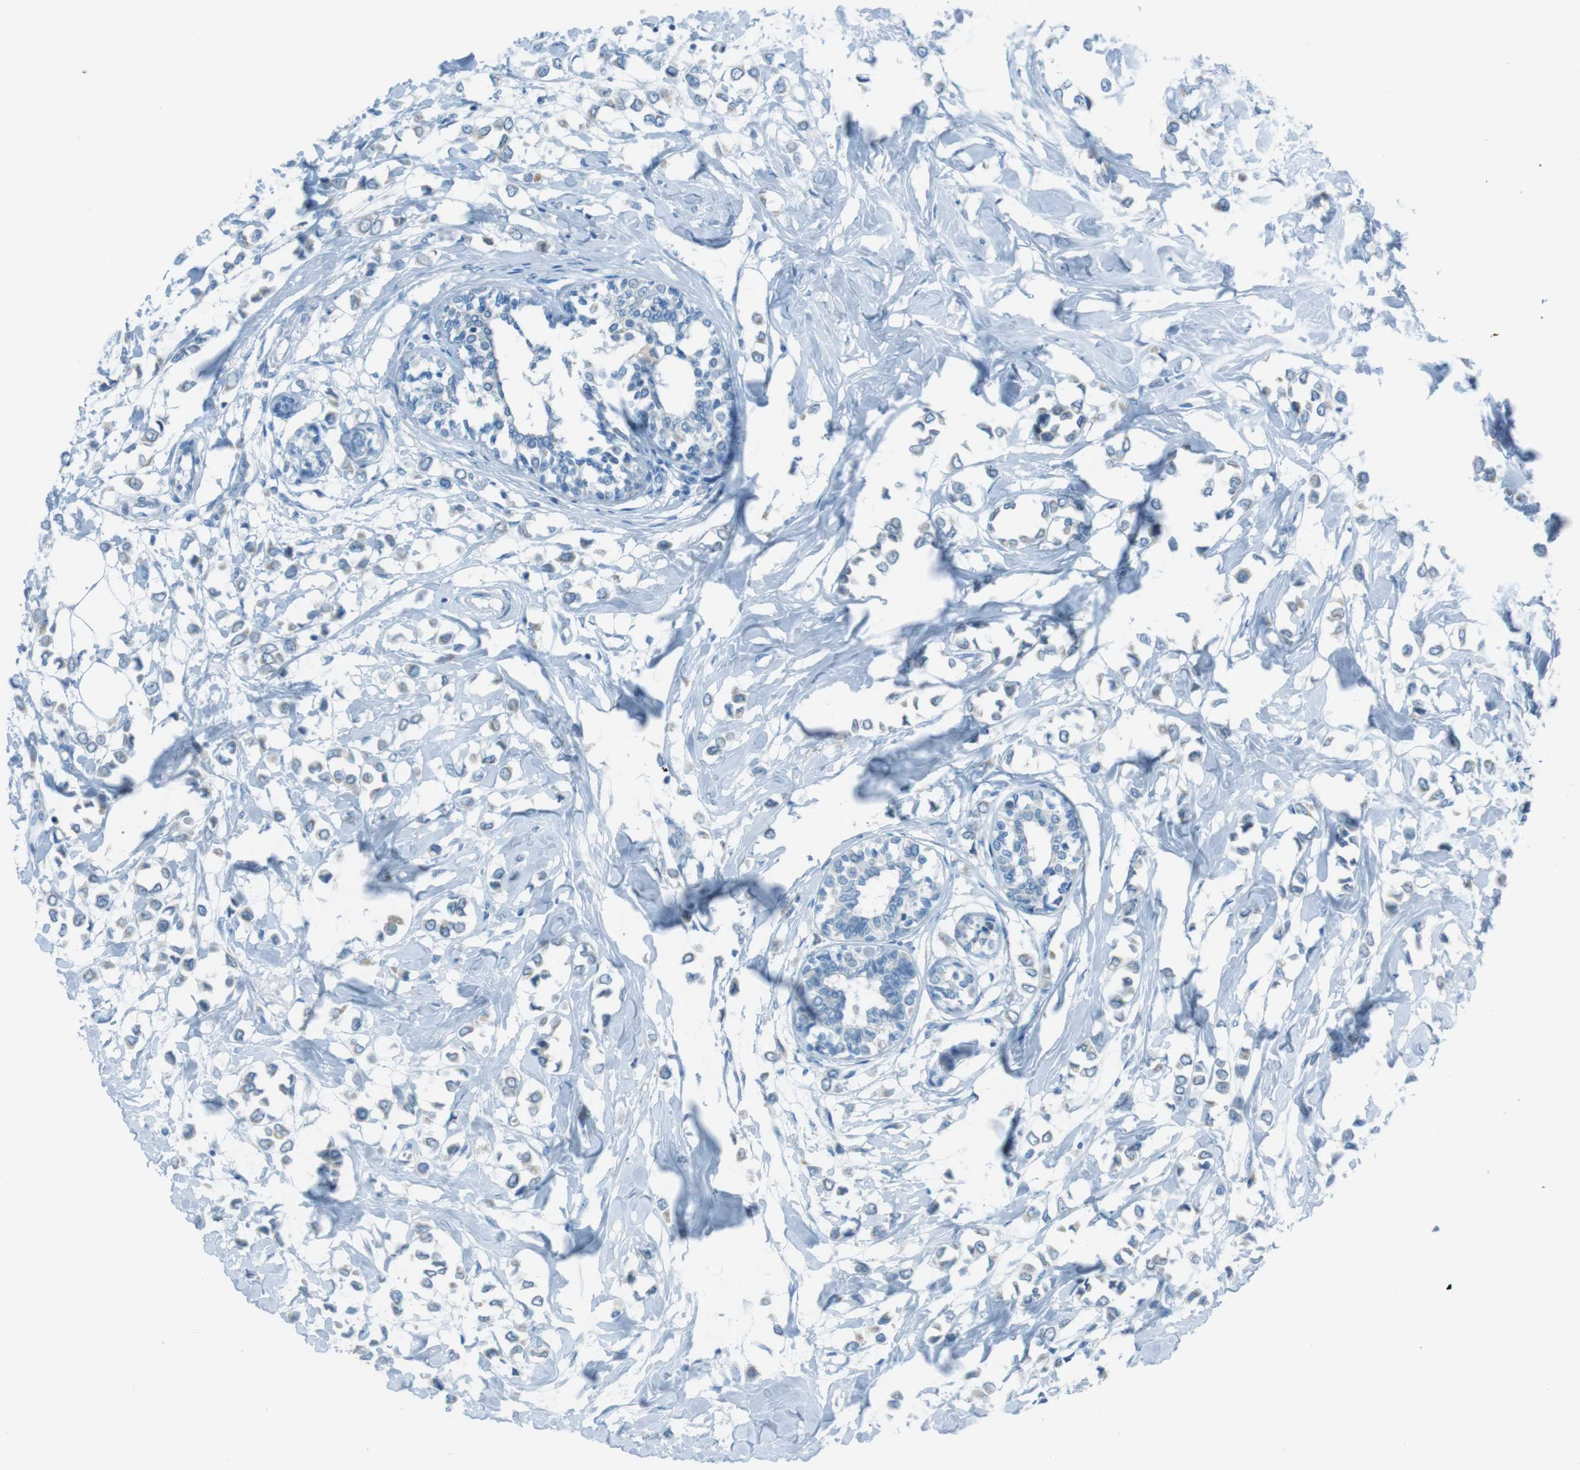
{"staining": {"intensity": "weak", "quantity": "<25%", "location": "cytoplasmic/membranous"}, "tissue": "breast cancer", "cell_type": "Tumor cells", "image_type": "cancer", "snomed": [{"axis": "morphology", "description": "Lobular carcinoma"}, {"axis": "topography", "description": "Breast"}], "caption": "DAB immunohistochemical staining of human breast cancer (lobular carcinoma) exhibits no significant staining in tumor cells.", "gene": "DNAJA3", "patient": {"sex": "female", "age": 51}}